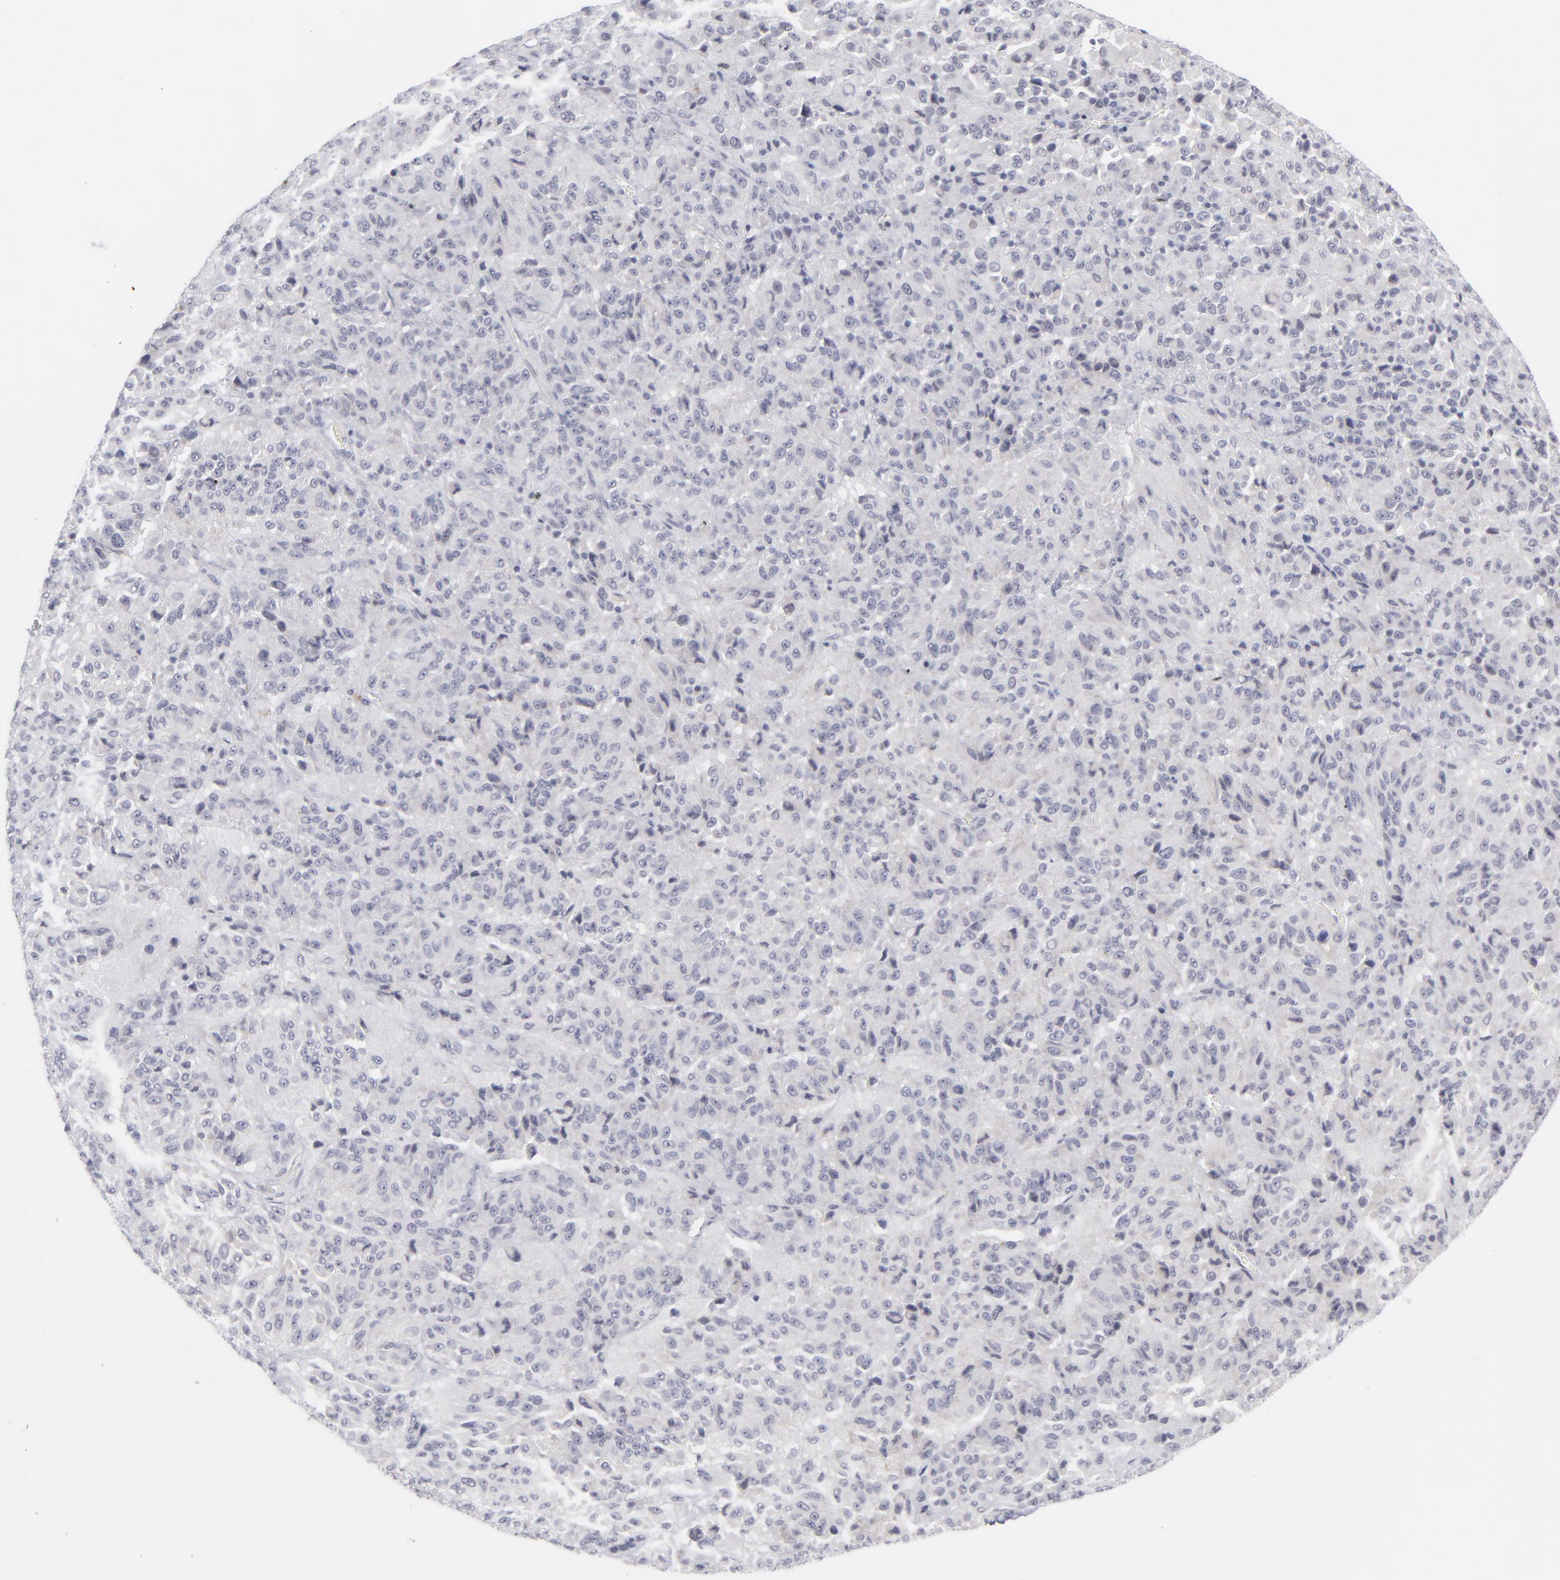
{"staining": {"intensity": "negative", "quantity": "none", "location": "none"}, "tissue": "melanoma", "cell_type": "Tumor cells", "image_type": "cancer", "snomed": [{"axis": "morphology", "description": "Malignant melanoma, Metastatic site"}, {"axis": "topography", "description": "Lung"}], "caption": "Tumor cells are negative for brown protein staining in melanoma.", "gene": "CCR2", "patient": {"sex": "male", "age": 64}}